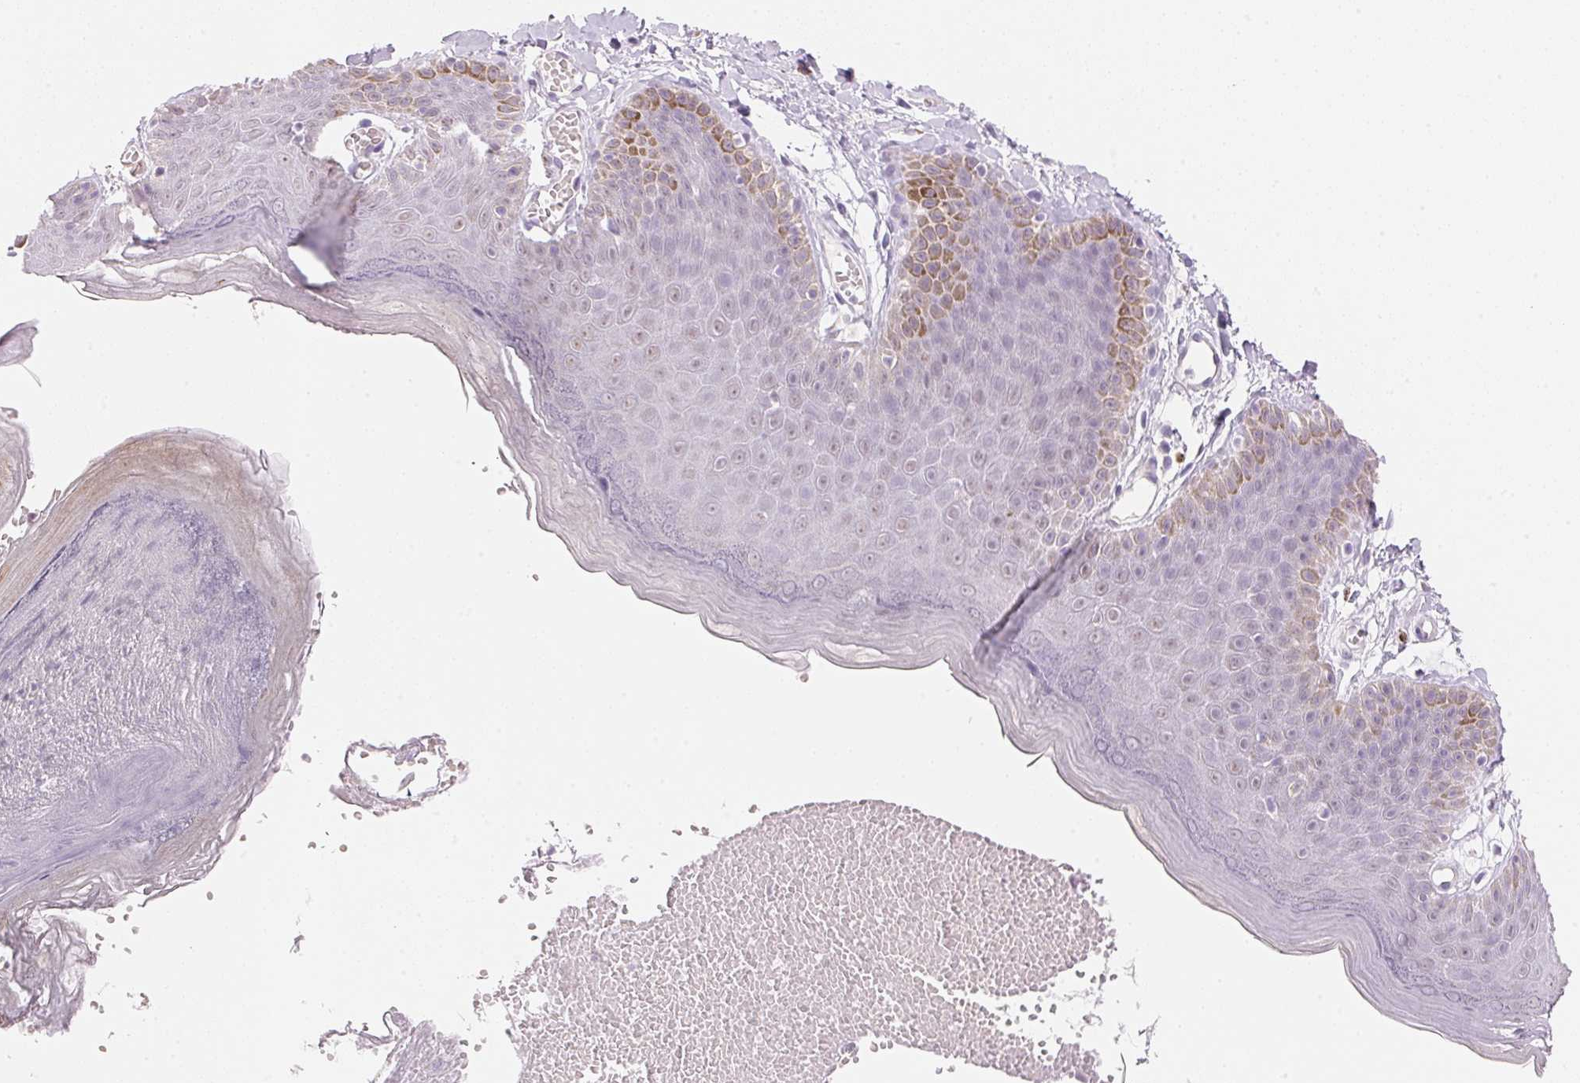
{"staining": {"intensity": "moderate", "quantity": "<25%", "location": "cytoplasmic/membranous"}, "tissue": "skin", "cell_type": "Epidermal cells", "image_type": "normal", "snomed": [{"axis": "morphology", "description": "Normal tissue, NOS"}, {"axis": "topography", "description": "Anal"}], "caption": "Immunohistochemistry (IHC) staining of unremarkable skin, which displays low levels of moderate cytoplasmic/membranous expression in about <25% of epidermal cells indicating moderate cytoplasmic/membranous protein expression. The staining was performed using DAB (brown) for protein detection and nuclei were counterstained in hematoxylin (blue).", "gene": "CYP11B1", "patient": {"sex": "male", "age": 53}}